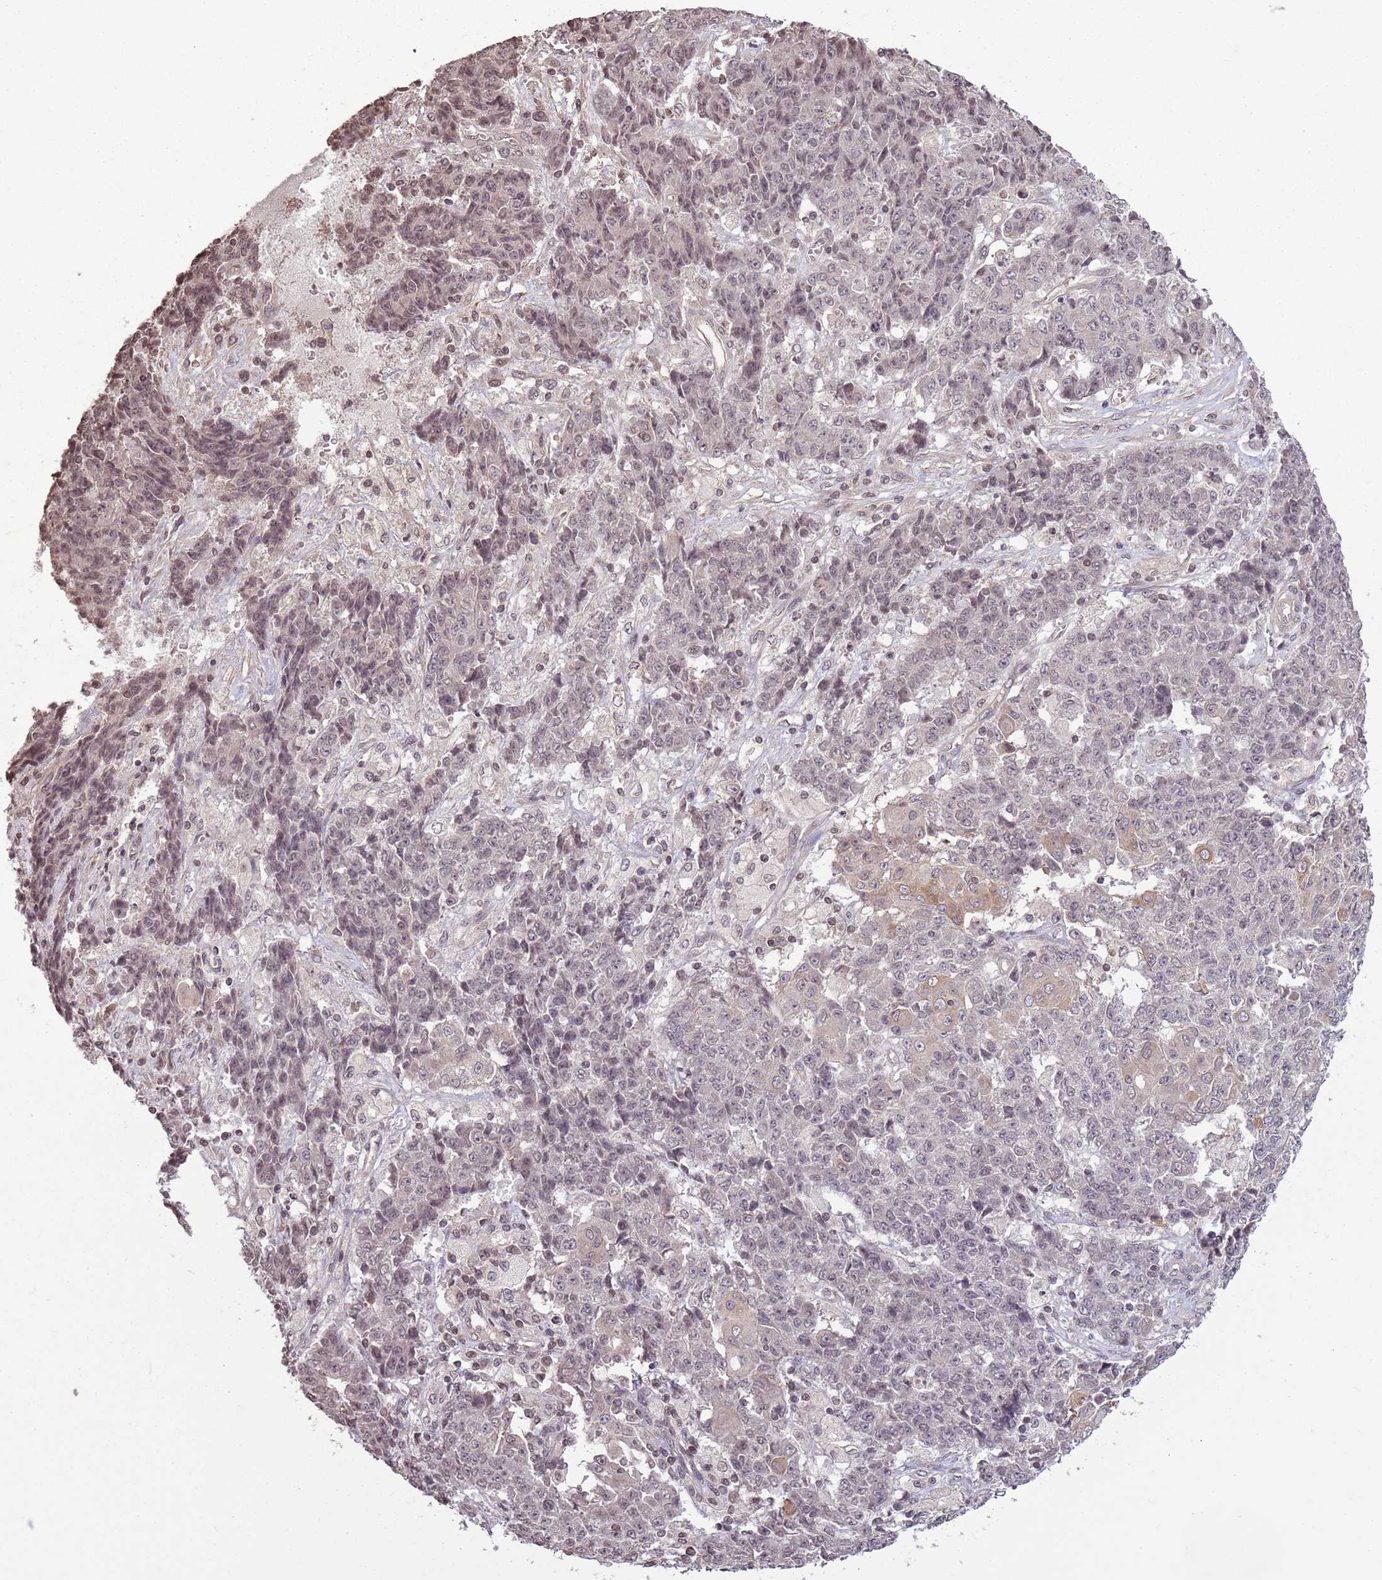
{"staining": {"intensity": "weak", "quantity": "25%-75%", "location": "nuclear"}, "tissue": "ovarian cancer", "cell_type": "Tumor cells", "image_type": "cancer", "snomed": [{"axis": "morphology", "description": "Carcinoma, endometroid"}, {"axis": "topography", "description": "Ovary"}], "caption": "A low amount of weak nuclear staining is identified in approximately 25%-75% of tumor cells in ovarian cancer tissue. (Stains: DAB in brown, nuclei in blue, Microscopy: brightfield microscopy at high magnification).", "gene": "CAPN9", "patient": {"sex": "female", "age": 42}}